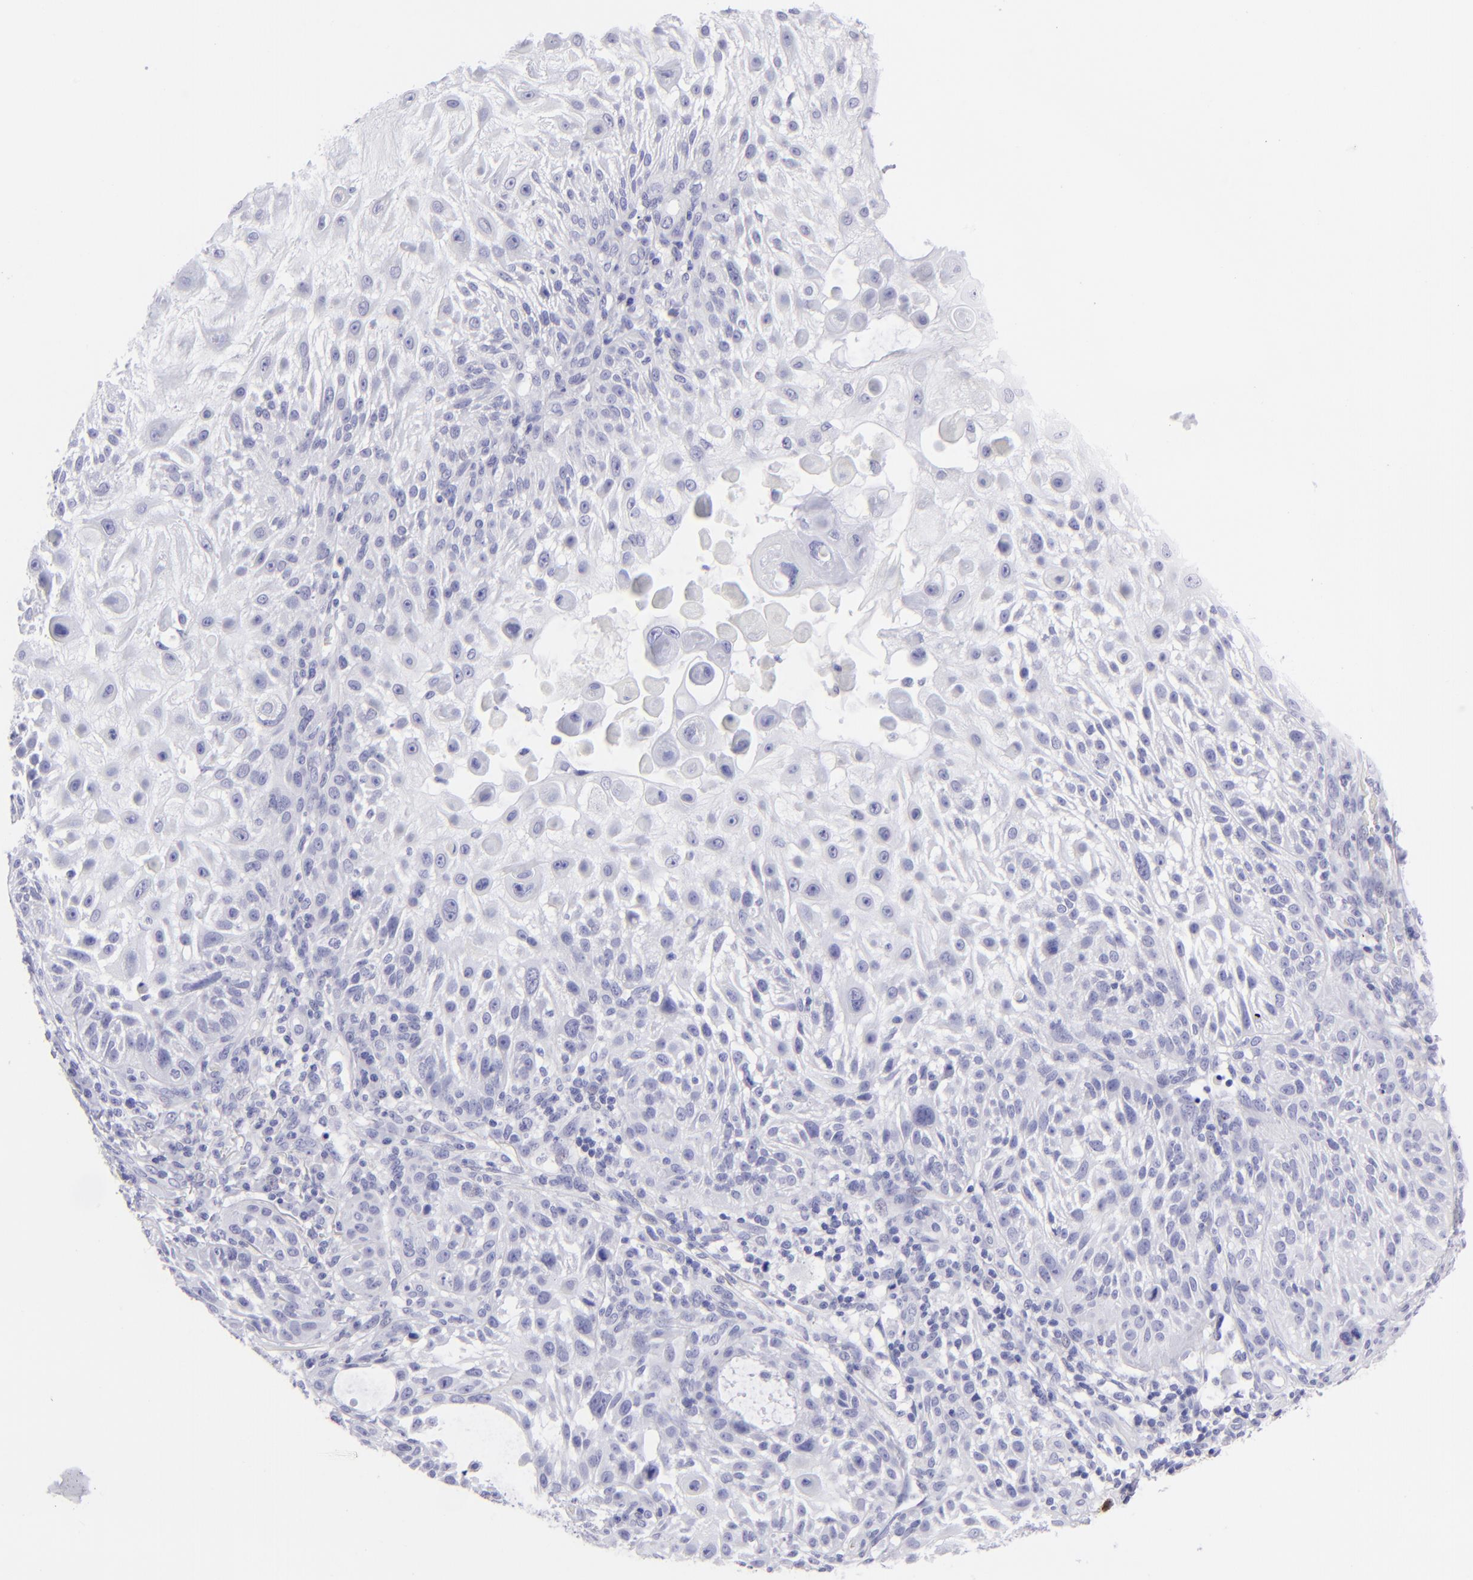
{"staining": {"intensity": "negative", "quantity": "none", "location": "none"}, "tissue": "skin cancer", "cell_type": "Tumor cells", "image_type": "cancer", "snomed": [{"axis": "morphology", "description": "Squamous cell carcinoma, NOS"}, {"axis": "topography", "description": "Skin"}], "caption": "Immunohistochemistry of human squamous cell carcinoma (skin) shows no positivity in tumor cells.", "gene": "SLC1A3", "patient": {"sex": "female", "age": 89}}